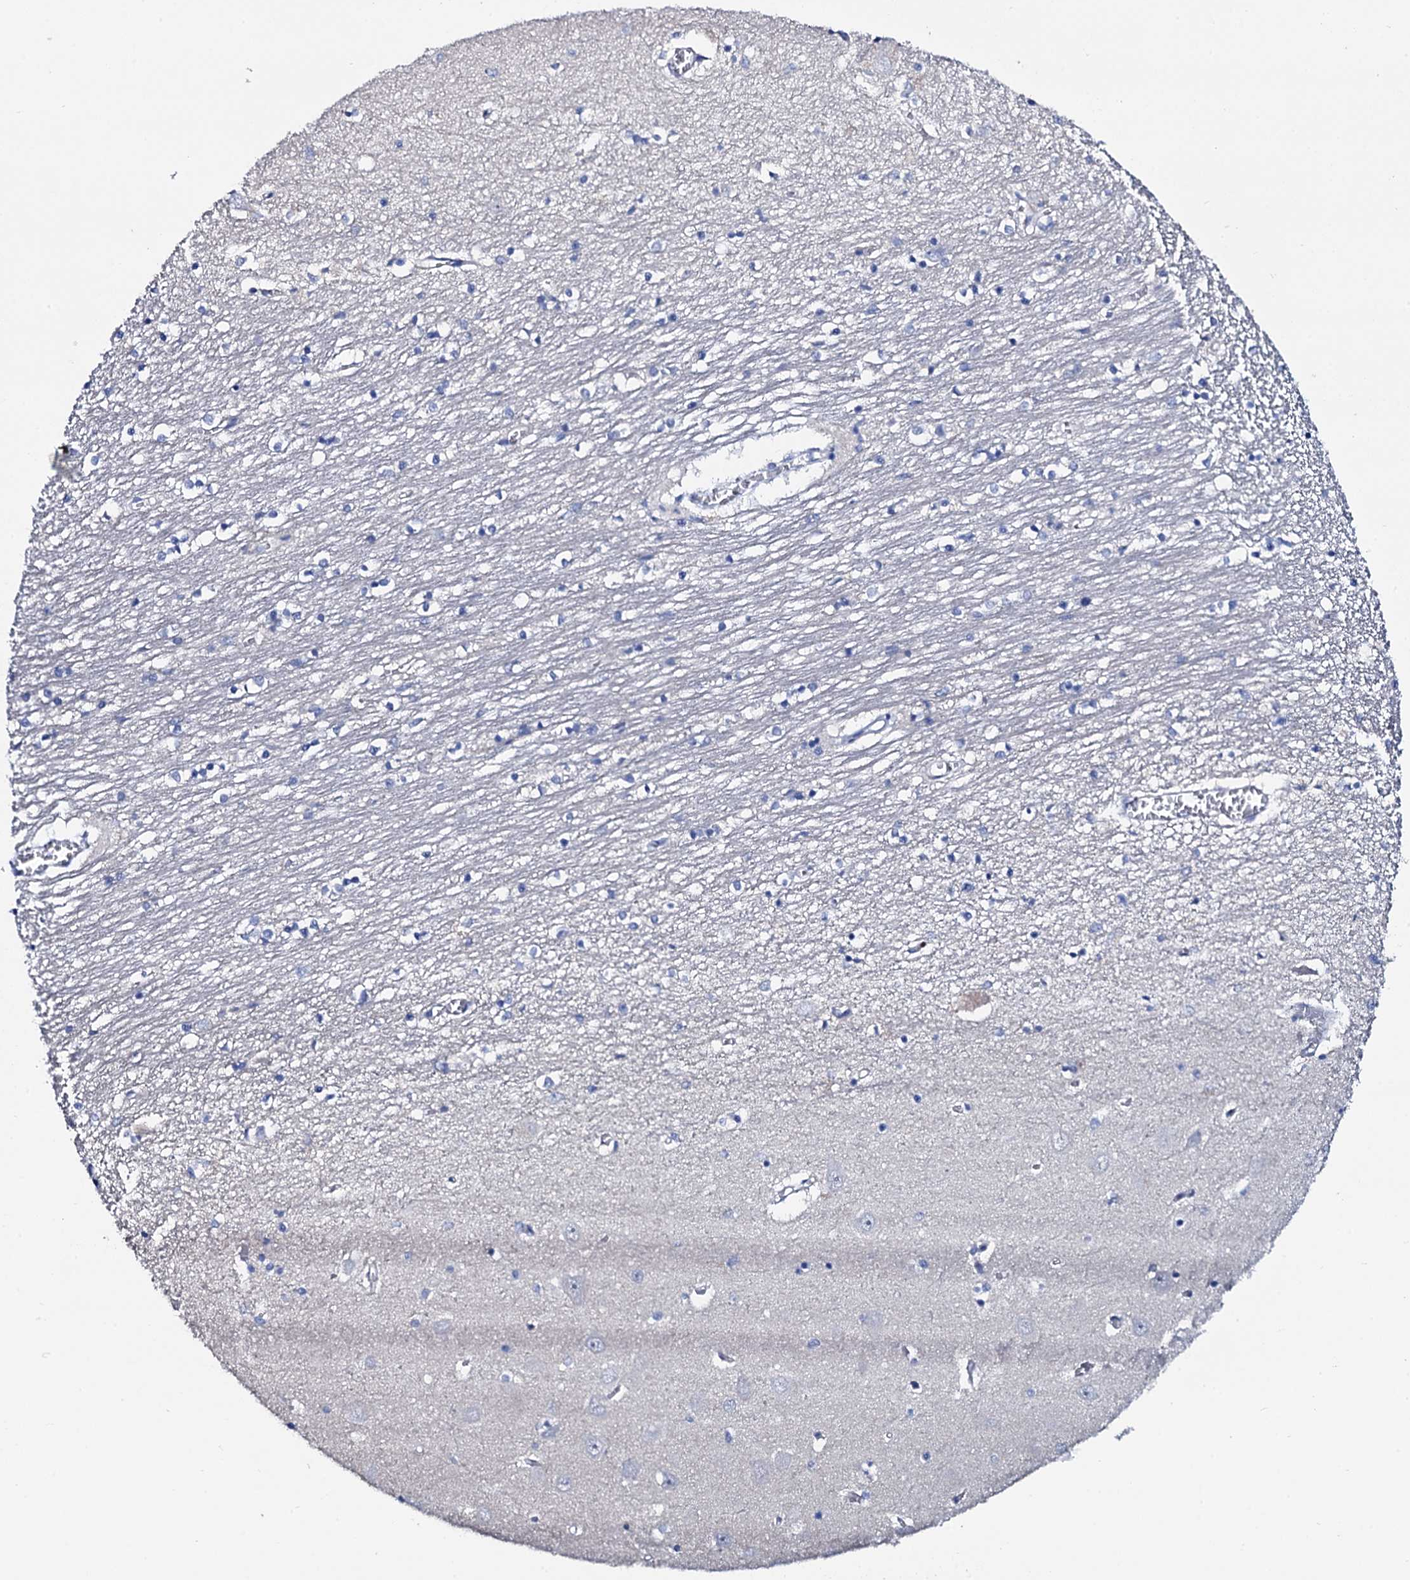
{"staining": {"intensity": "negative", "quantity": "none", "location": "none"}, "tissue": "hippocampus", "cell_type": "Glial cells", "image_type": "normal", "snomed": [{"axis": "morphology", "description": "Normal tissue, NOS"}, {"axis": "topography", "description": "Hippocampus"}], "caption": "A high-resolution image shows immunohistochemistry staining of normal hippocampus, which exhibits no significant staining in glial cells.", "gene": "GYS2", "patient": {"sex": "male", "age": 70}}